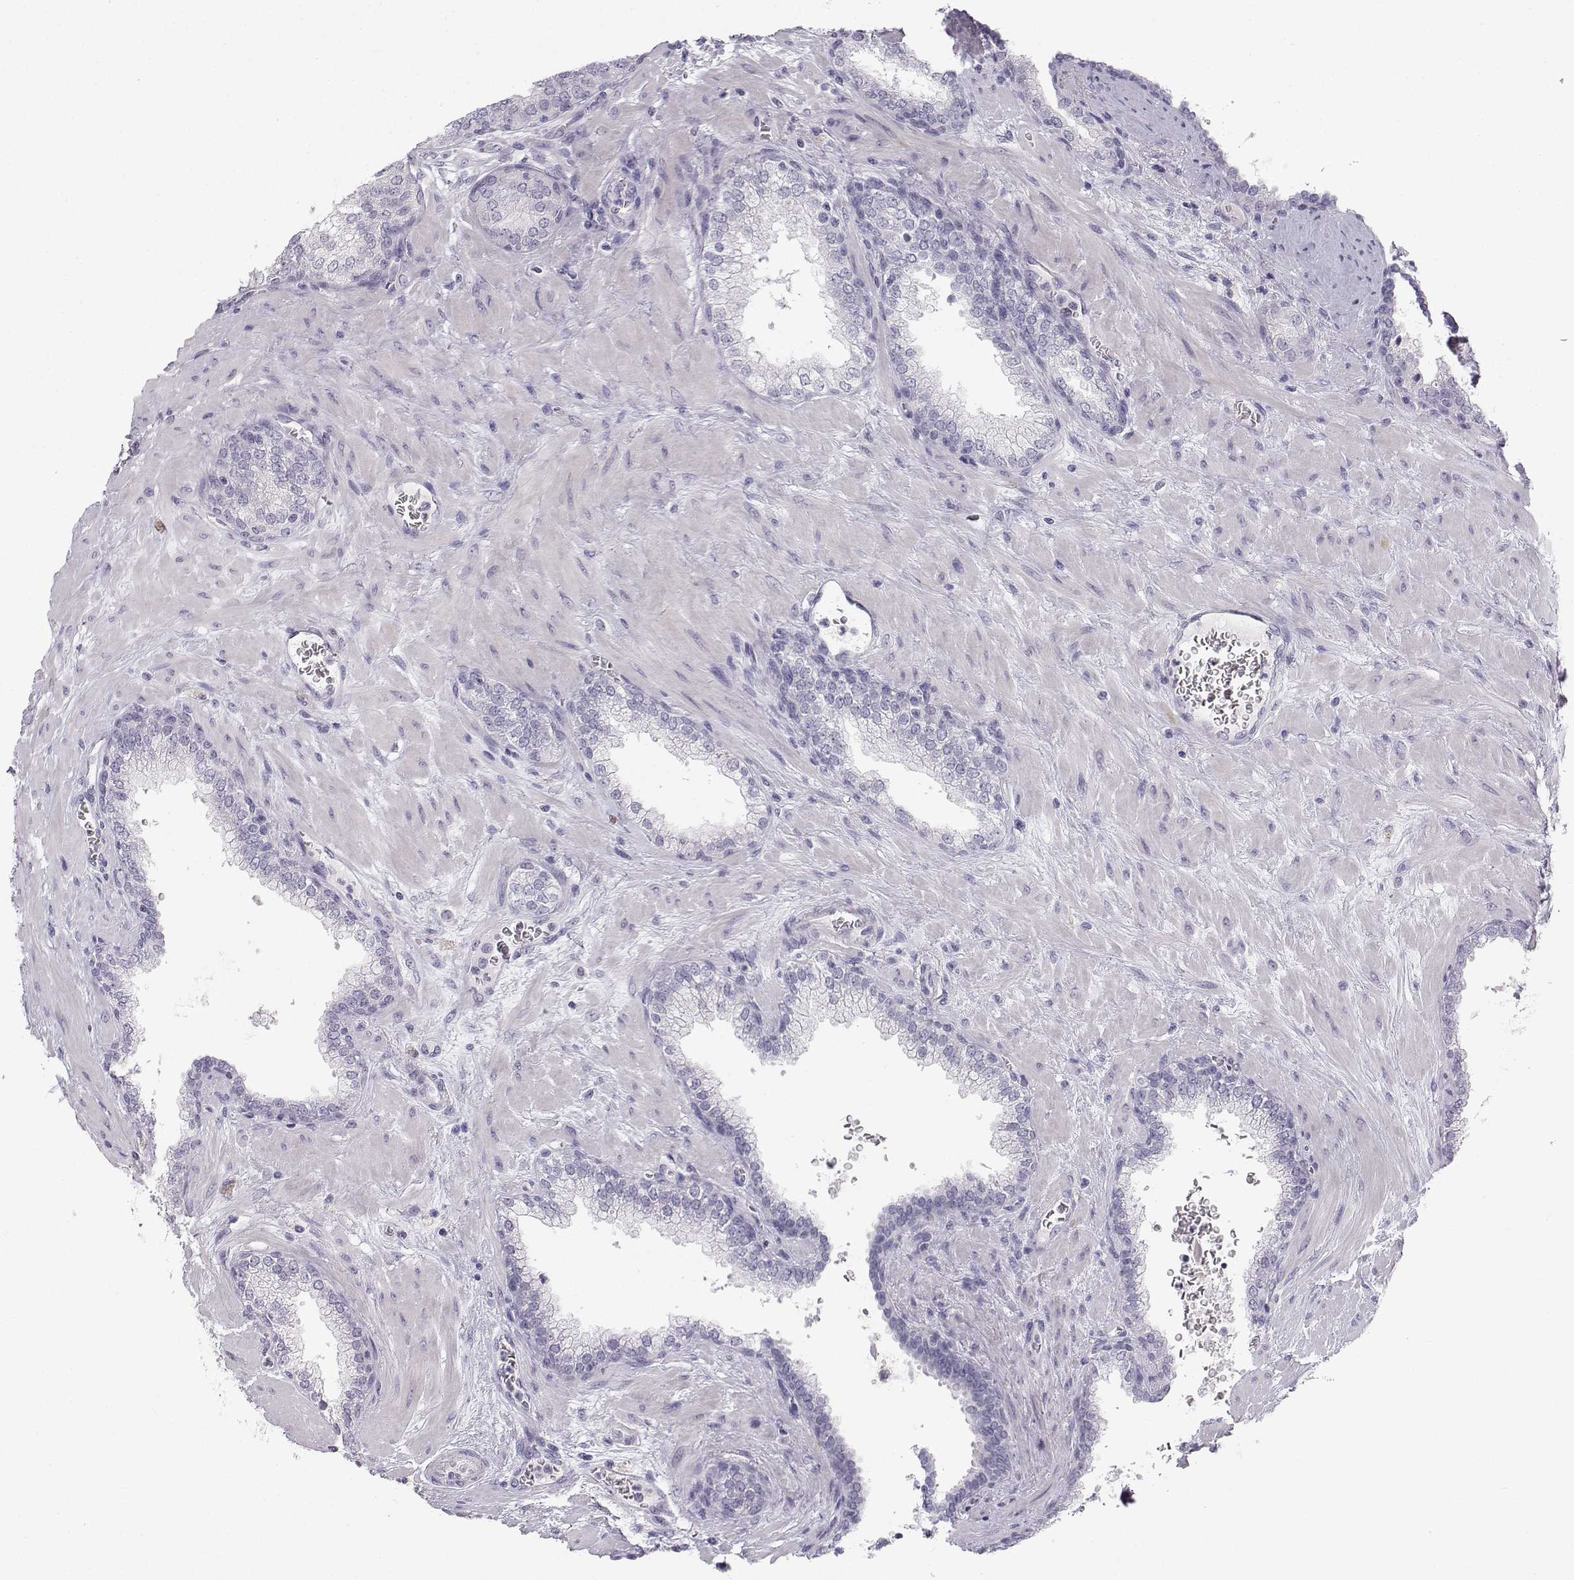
{"staining": {"intensity": "negative", "quantity": "none", "location": "none"}, "tissue": "prostate cancer", "cell_type": "Tumor cells", "image_type": "cancer", "snomed": [{"axis": "morphology", "description": "Adenocarcinoma, NOS"}, {"axis": "topography", "description": "Prostate"}], "caption": "DAB immunohistochemical staining of human adenocarcinoma (prostate) exhibits no significant positivity in tumor cells.", "gene": "SYCE1", "patient": {"sex": "male", "age": 67}}